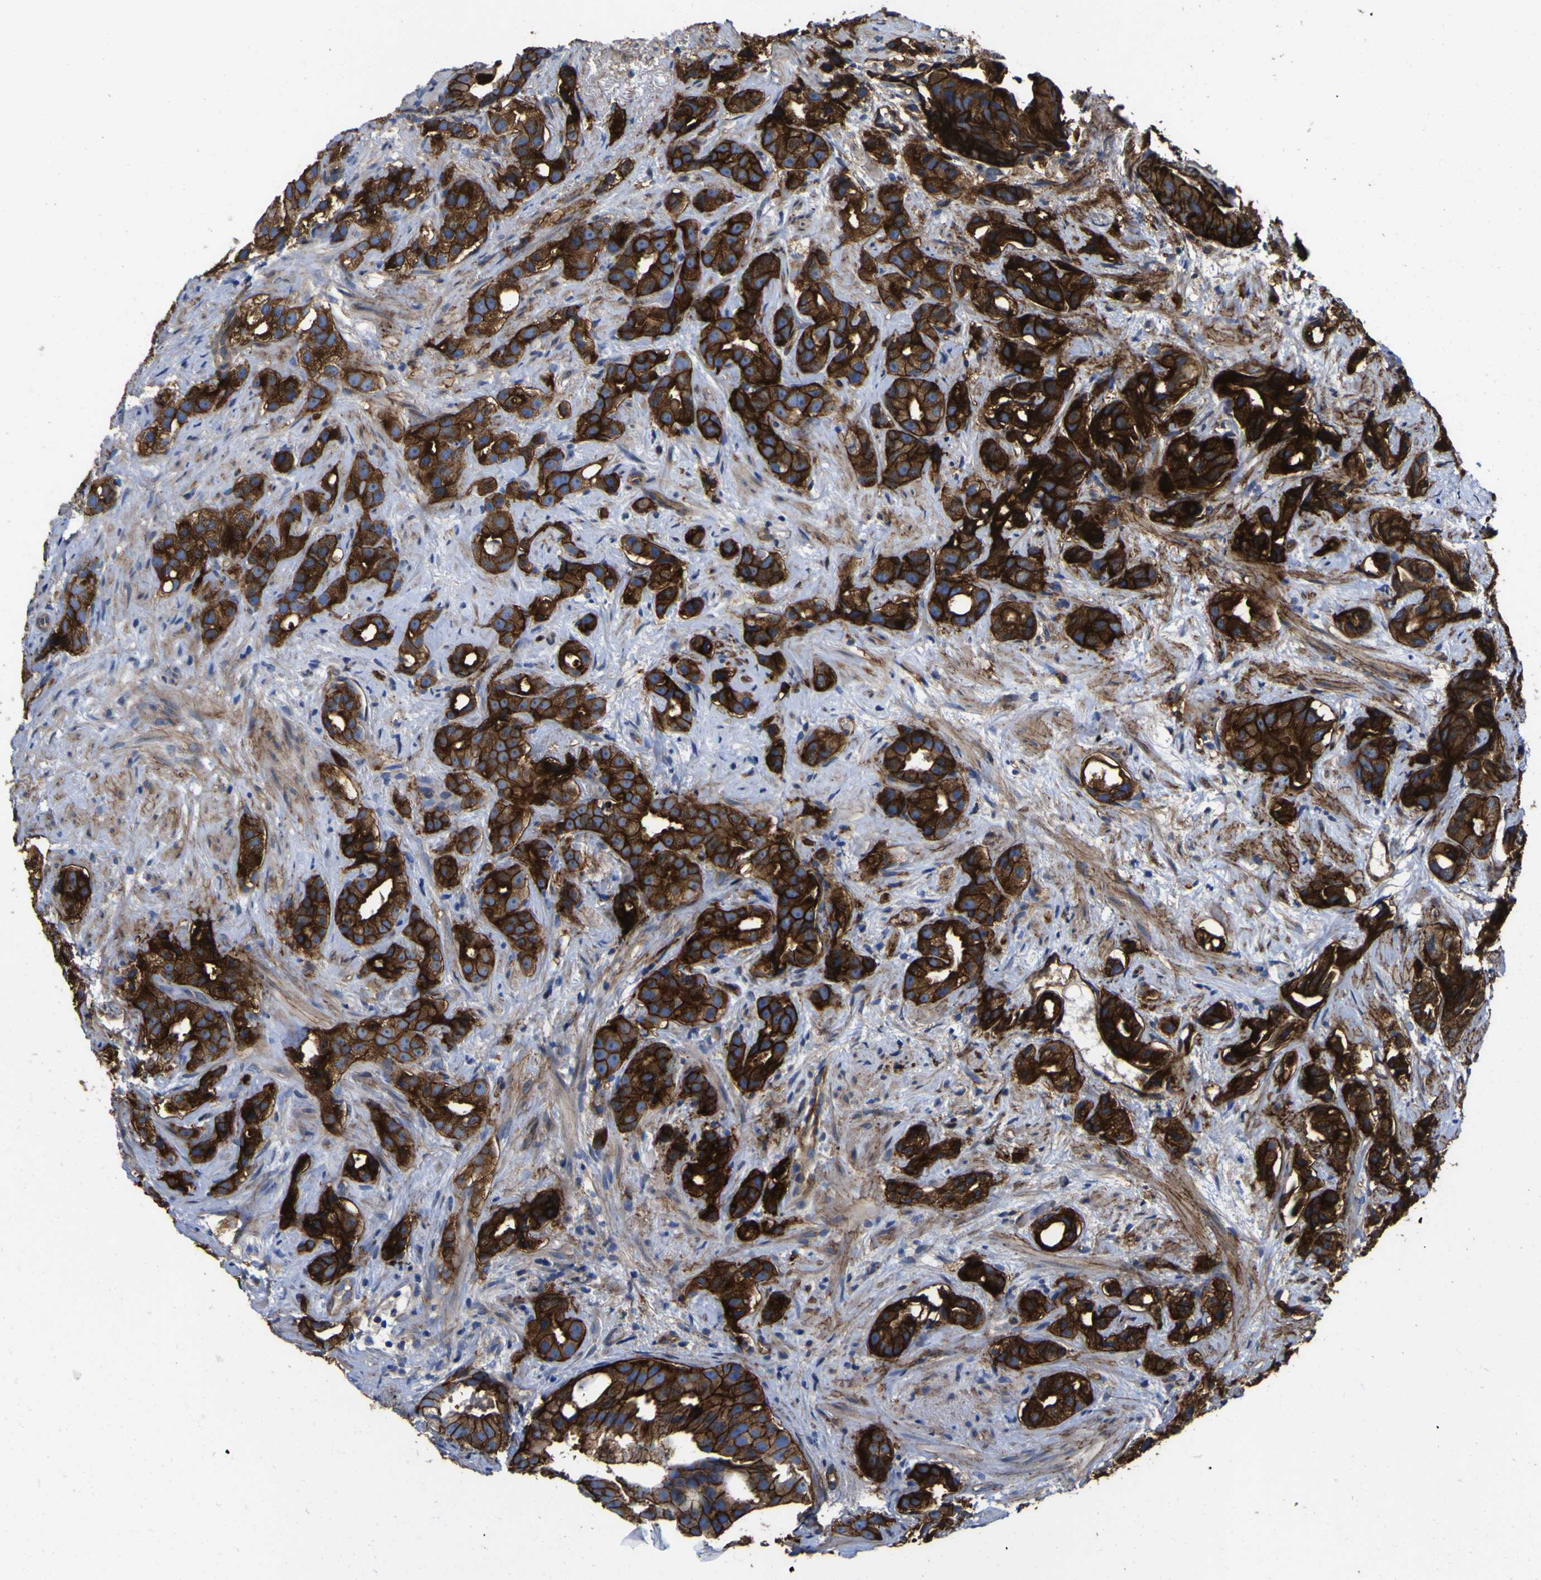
{"staining": {"intensity": "strong", "quantity": ">75%", "location": "cytoplasmic/membranous"}, "tissue": "prostate cancer", "cell_type": "Tumor cells", "image_type": "cancer", "snomed": [{"axis": "morphology", "description": "Adenocarcinoma, Low grade"}, {"axis": "topography", "description": "Prostate"}], "caption": "DAB (3,3'-diaminobenzidine) immunohistochemical staining of human prostate cancer shows strong cytoplasmic/membranous protein positivity in about >75% of tumor cells.", "gene": "CD151", "patient": {"sex": "male", "age": 89}}